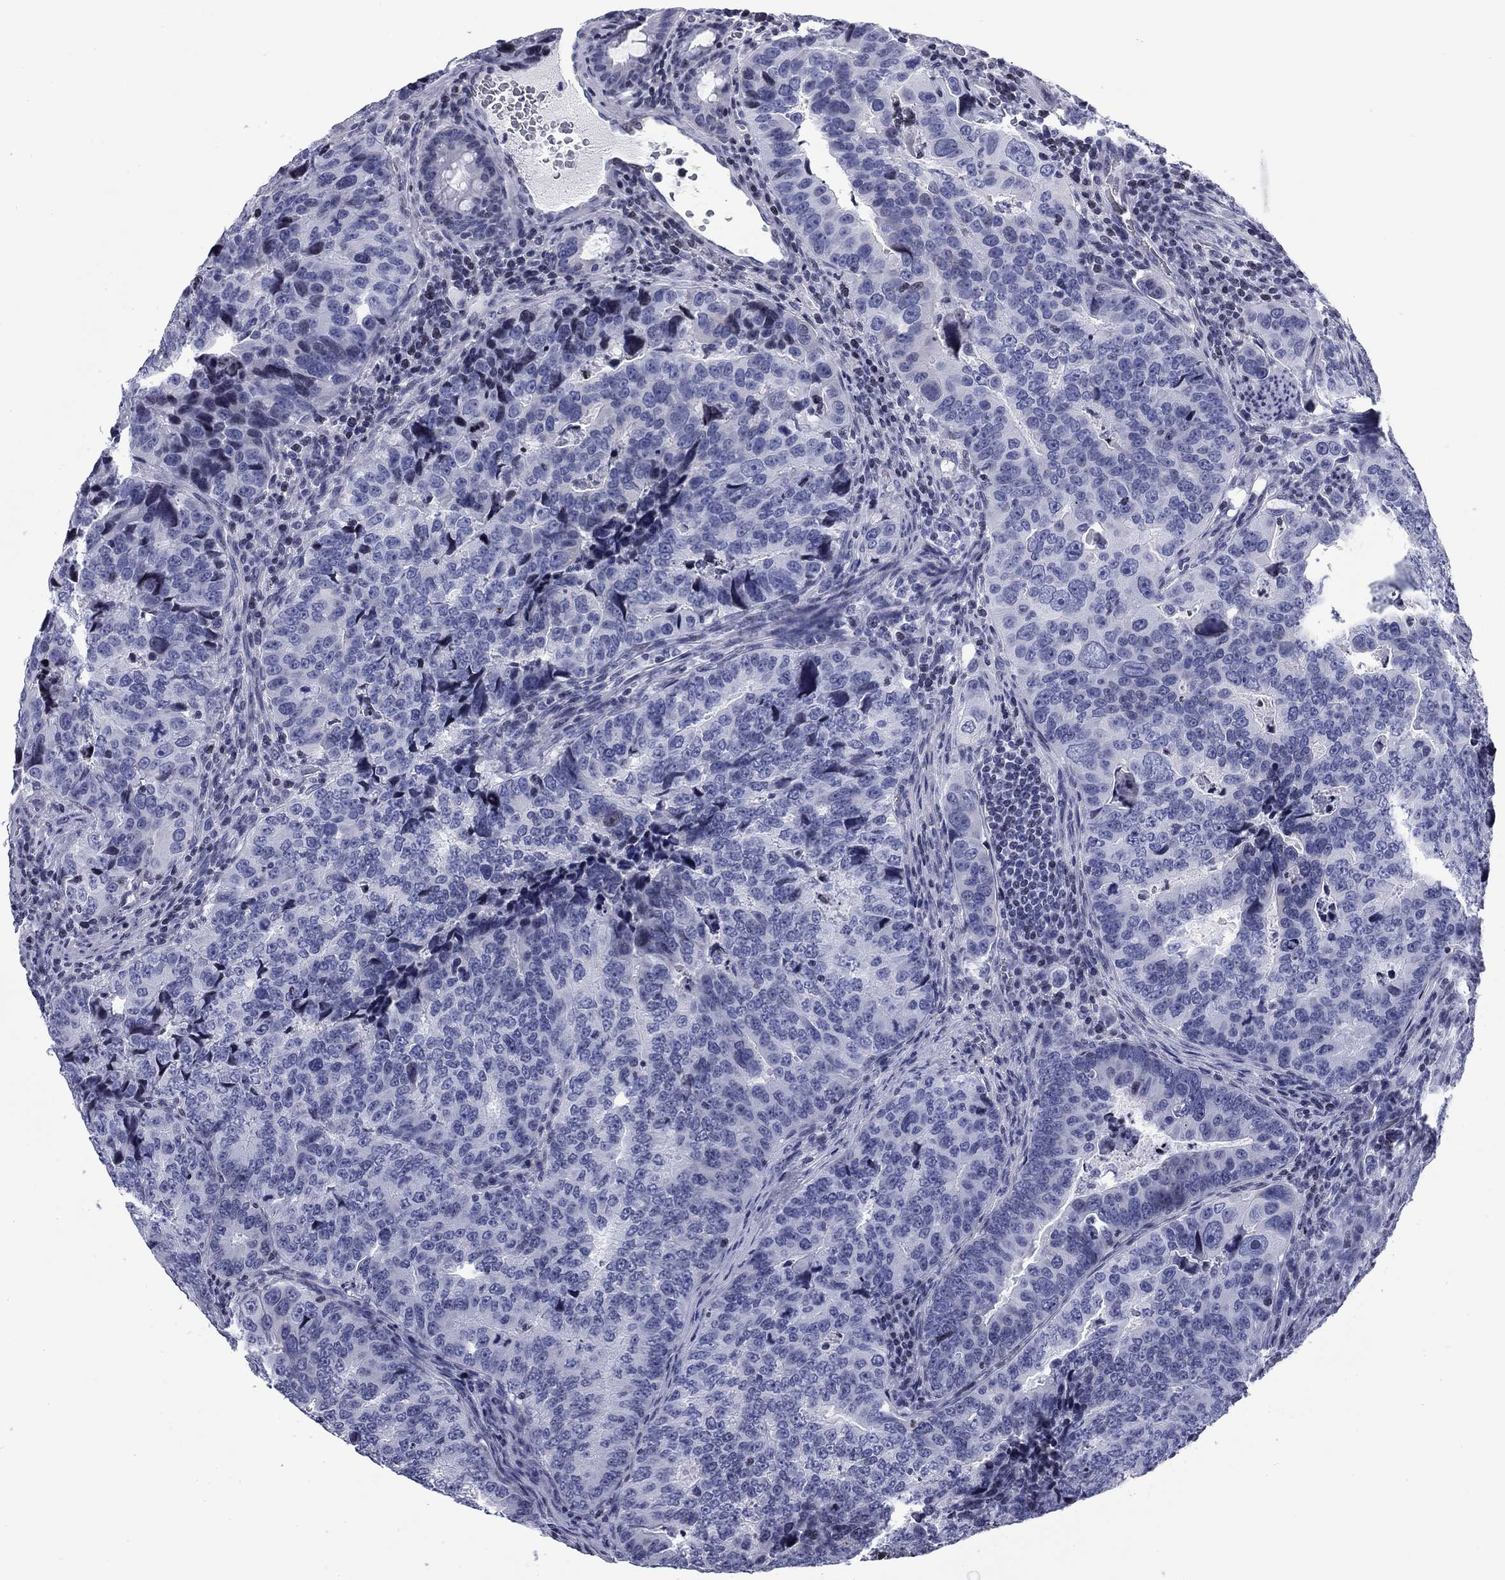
{"staining": {"intensity": "negative", "quantity": "none", "location": "none"}, "tissue": "colorectal cancer", "cell_type": "Tumor cells", "image_type": "cancer", "snomed": [{"axis": "morphology", "description": "Adenocarcinoma, NOS"}, {"axis": "topography", "description": "Colon"}], "caption": "DAB (3,3'-diaminobenzidine) immunohistochemical staining of human colorectal adenocarcinoma displays no significant expression in tumor cells.", "gene": "CCDC144A", "patient": {"sex": "female", "age": 72}}